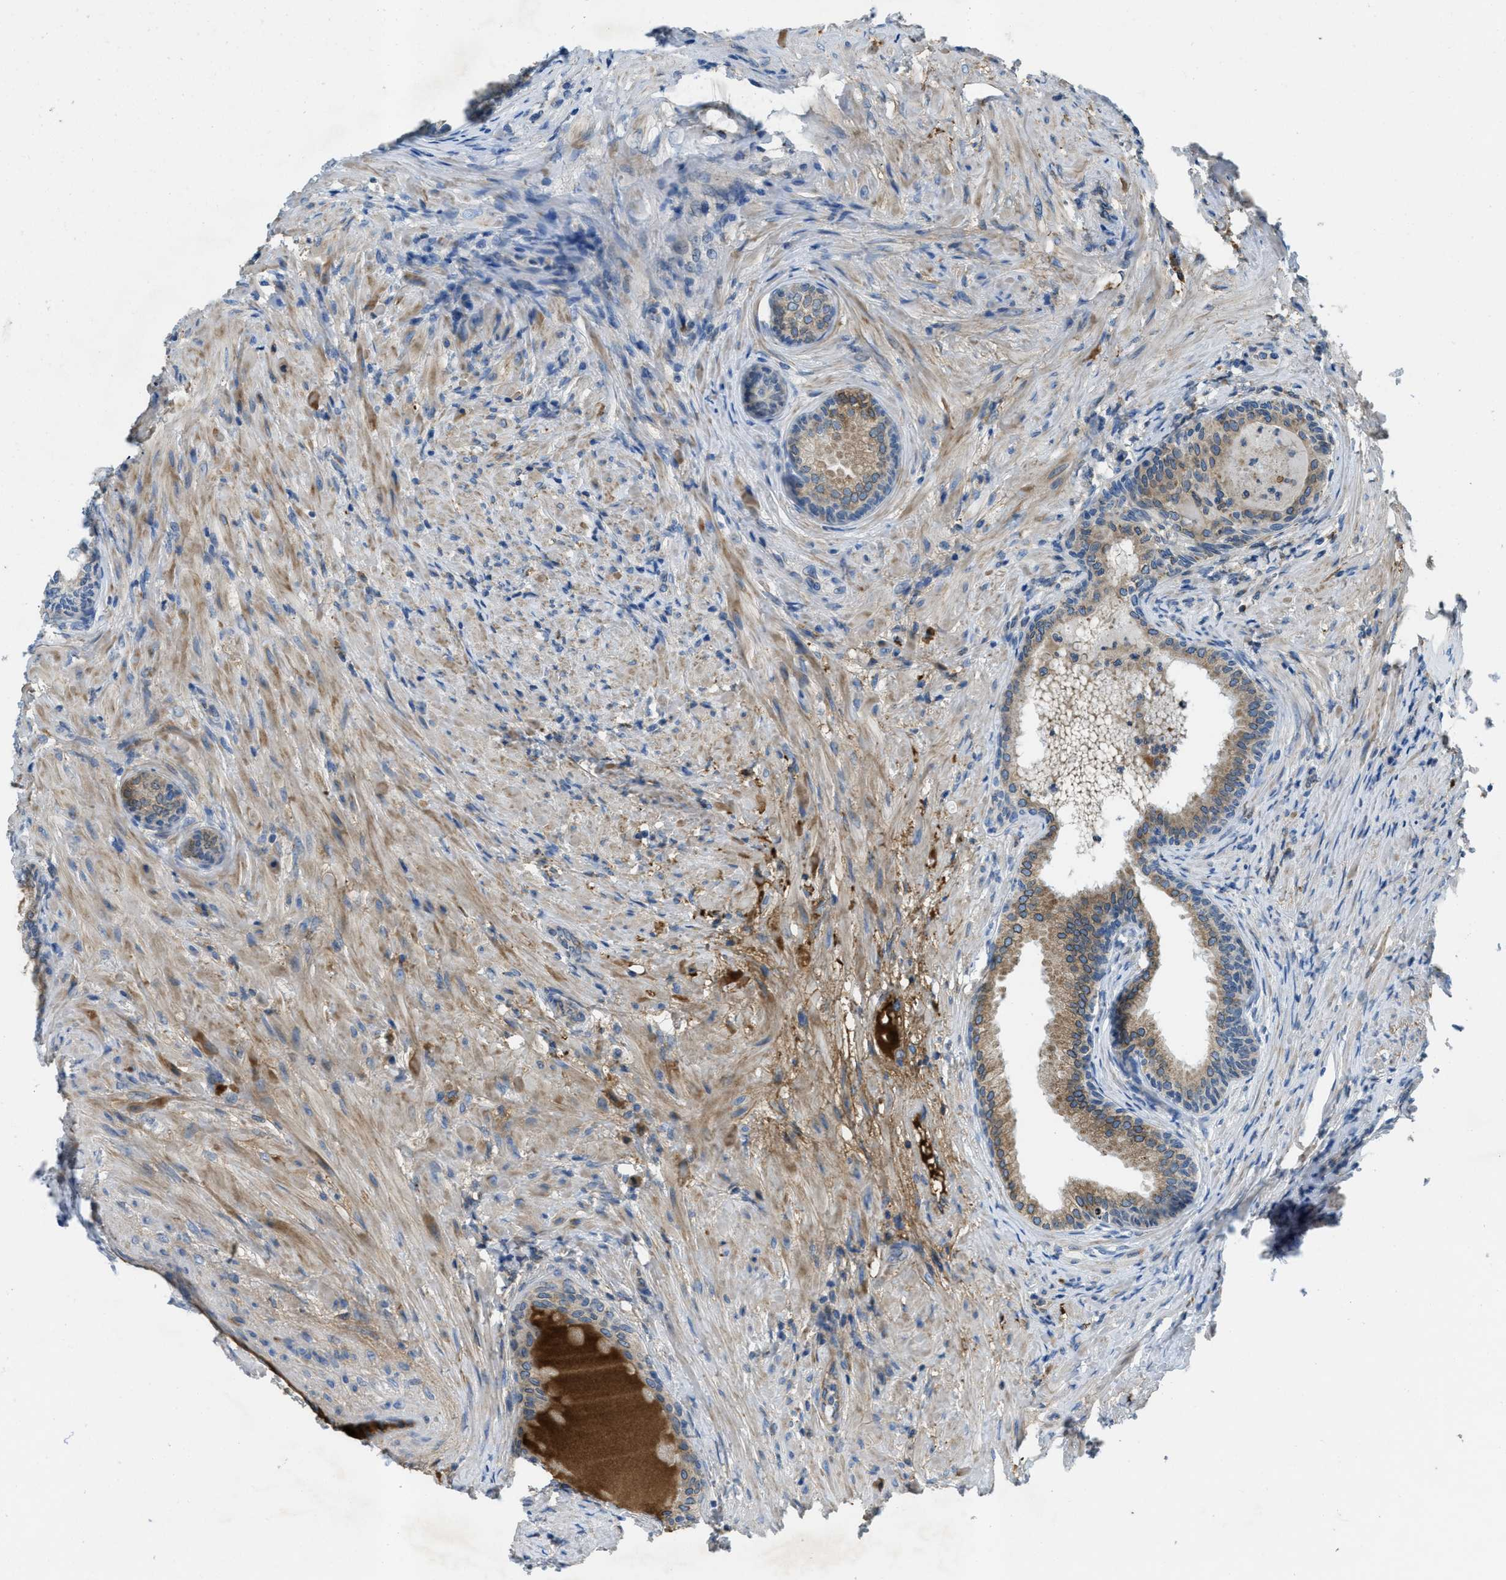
{"staining": {"intensity": "moderate", "quantity": ">75%", "location": "cytoplasmic/membranous"}, "tissue": "prostate", "cell_type": "Glandular cells", "image_type": "normal", "snomed": [{"axis": "morphology", "description": "Normal tissue, NOS"}, {"axis": "topography", "description": "Prostate"}], "caption": "Immunohistochemical staining of unremarkable prostate exhibits >75% levels of moderate cytoplasmic/membranous protein positivity in approximately >75% of glandular cells.", "gene": "MPDU1", "patient": {"sex": "male", "age": 76}}